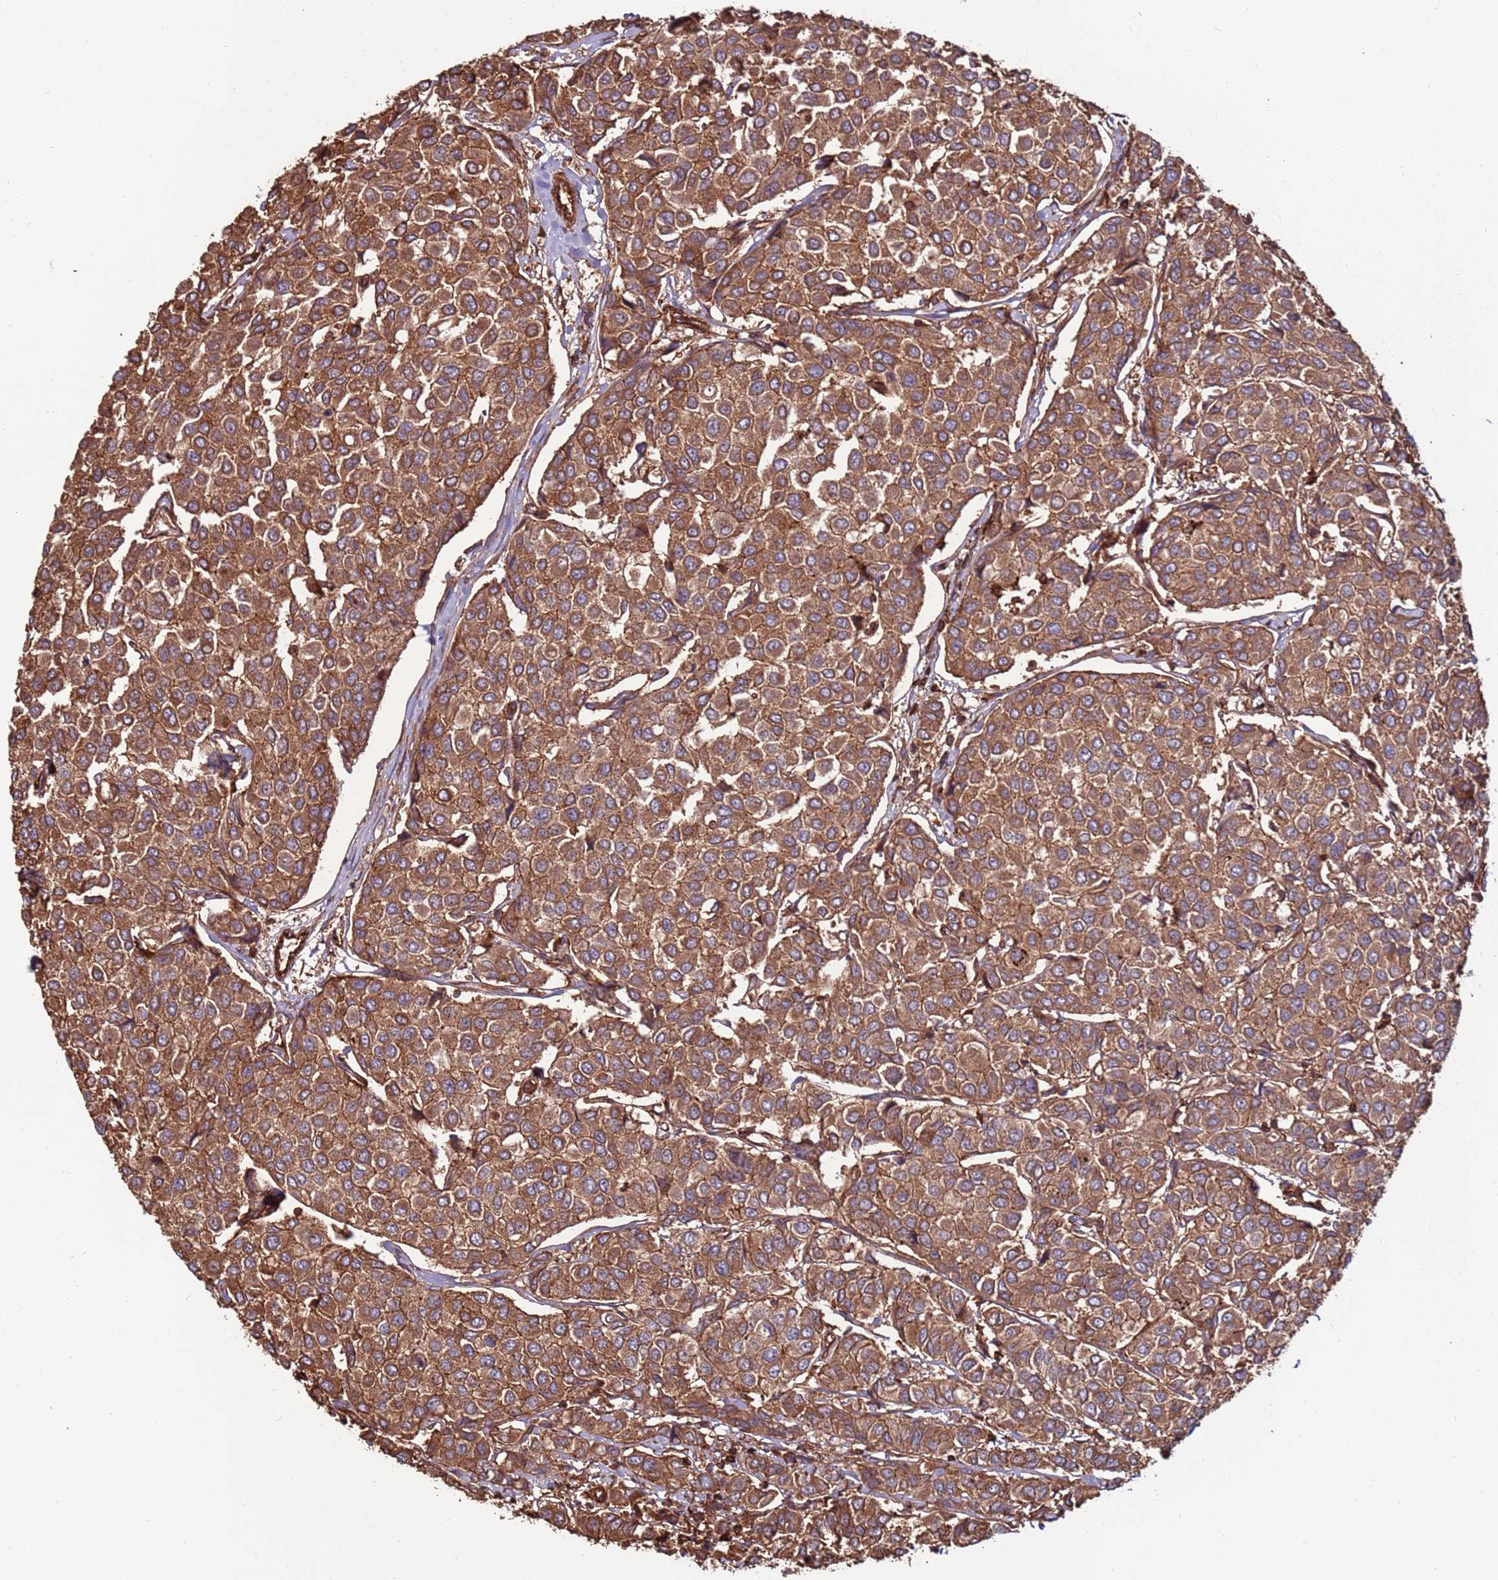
{"staining": {"intensity": "moderate", "quantity": ">75%", "location": "cytoplasmic/membranous"}, "tissue": "breast cancer", "cell_type": "Tumor cells", "image_type": "cancer", "snomed": [{"axis": "morphology", "description": "Duct carcinoma"}, {"axis": "topography", "description": "Breast"}], "caption": "Breast cancer stained for a protein displays moderate cytoplasmic/membranous positivity in tumor cells. The staining is performed using DAB brown chromogen to label protein expression. The nuclei are counter-stained blue using hematoxylin.", "gene": "ACVR2A", "patient": {"sex": "female", "age": 55}}